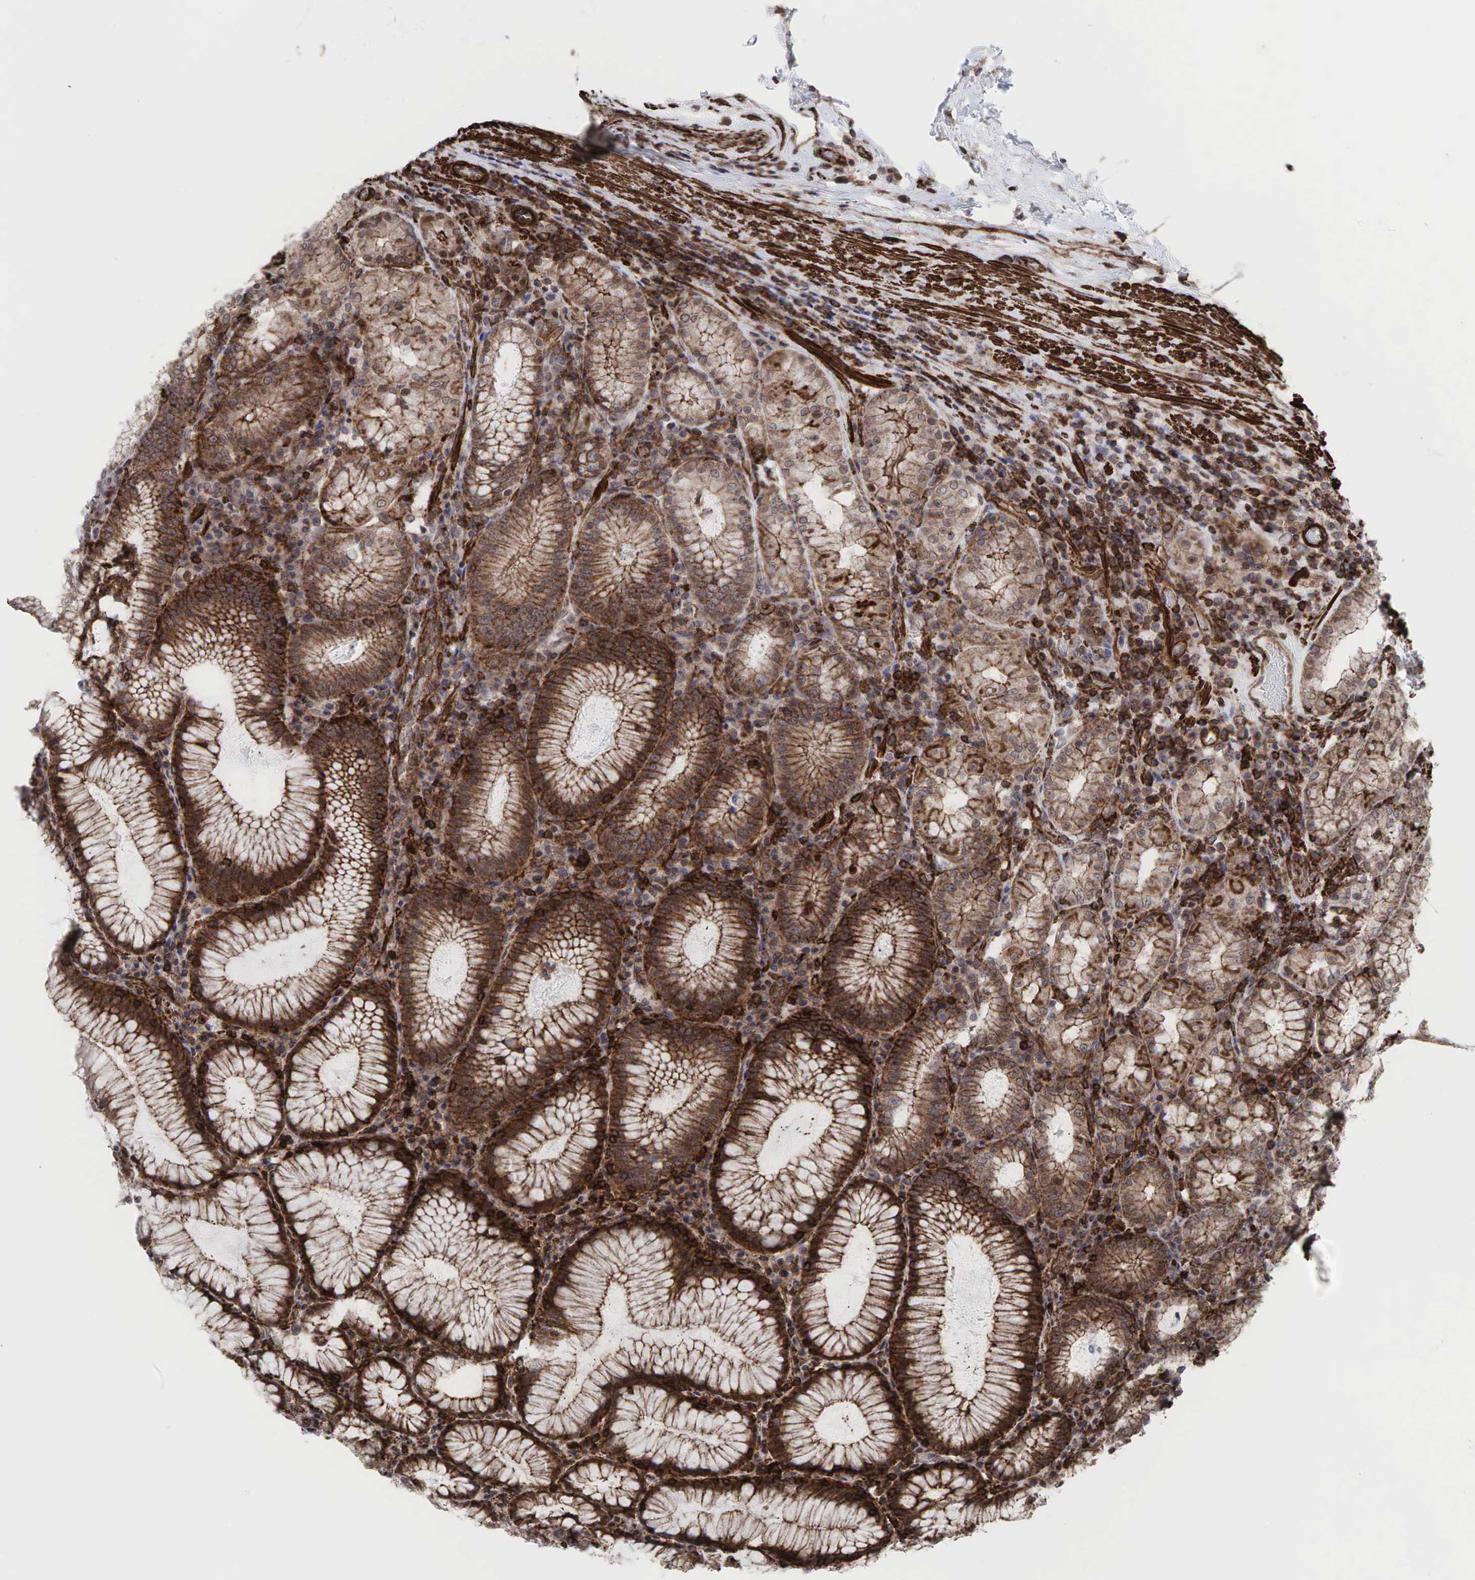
{"staining": {"intensity": "moderate", "quantity": ">75%", "location": "cytoplasmic/membranous"}, "tissue": "stomach", "cell_type": "Glandular cells", "image_type": "normal", "snomed": [{"axis": "morphology", "description": "Normal tissue, NOS"}, {"axis": "topography", "description": "Stomach, lower"}], "caption": "This is an image of immunohistochemistry (IHC) staining of normal stomach, which shows moderate staining in the cytoplasmic/membranous of glandular cells.", "gene": "GPRASP1", "patient": {"sex": "female", "age": 43}}